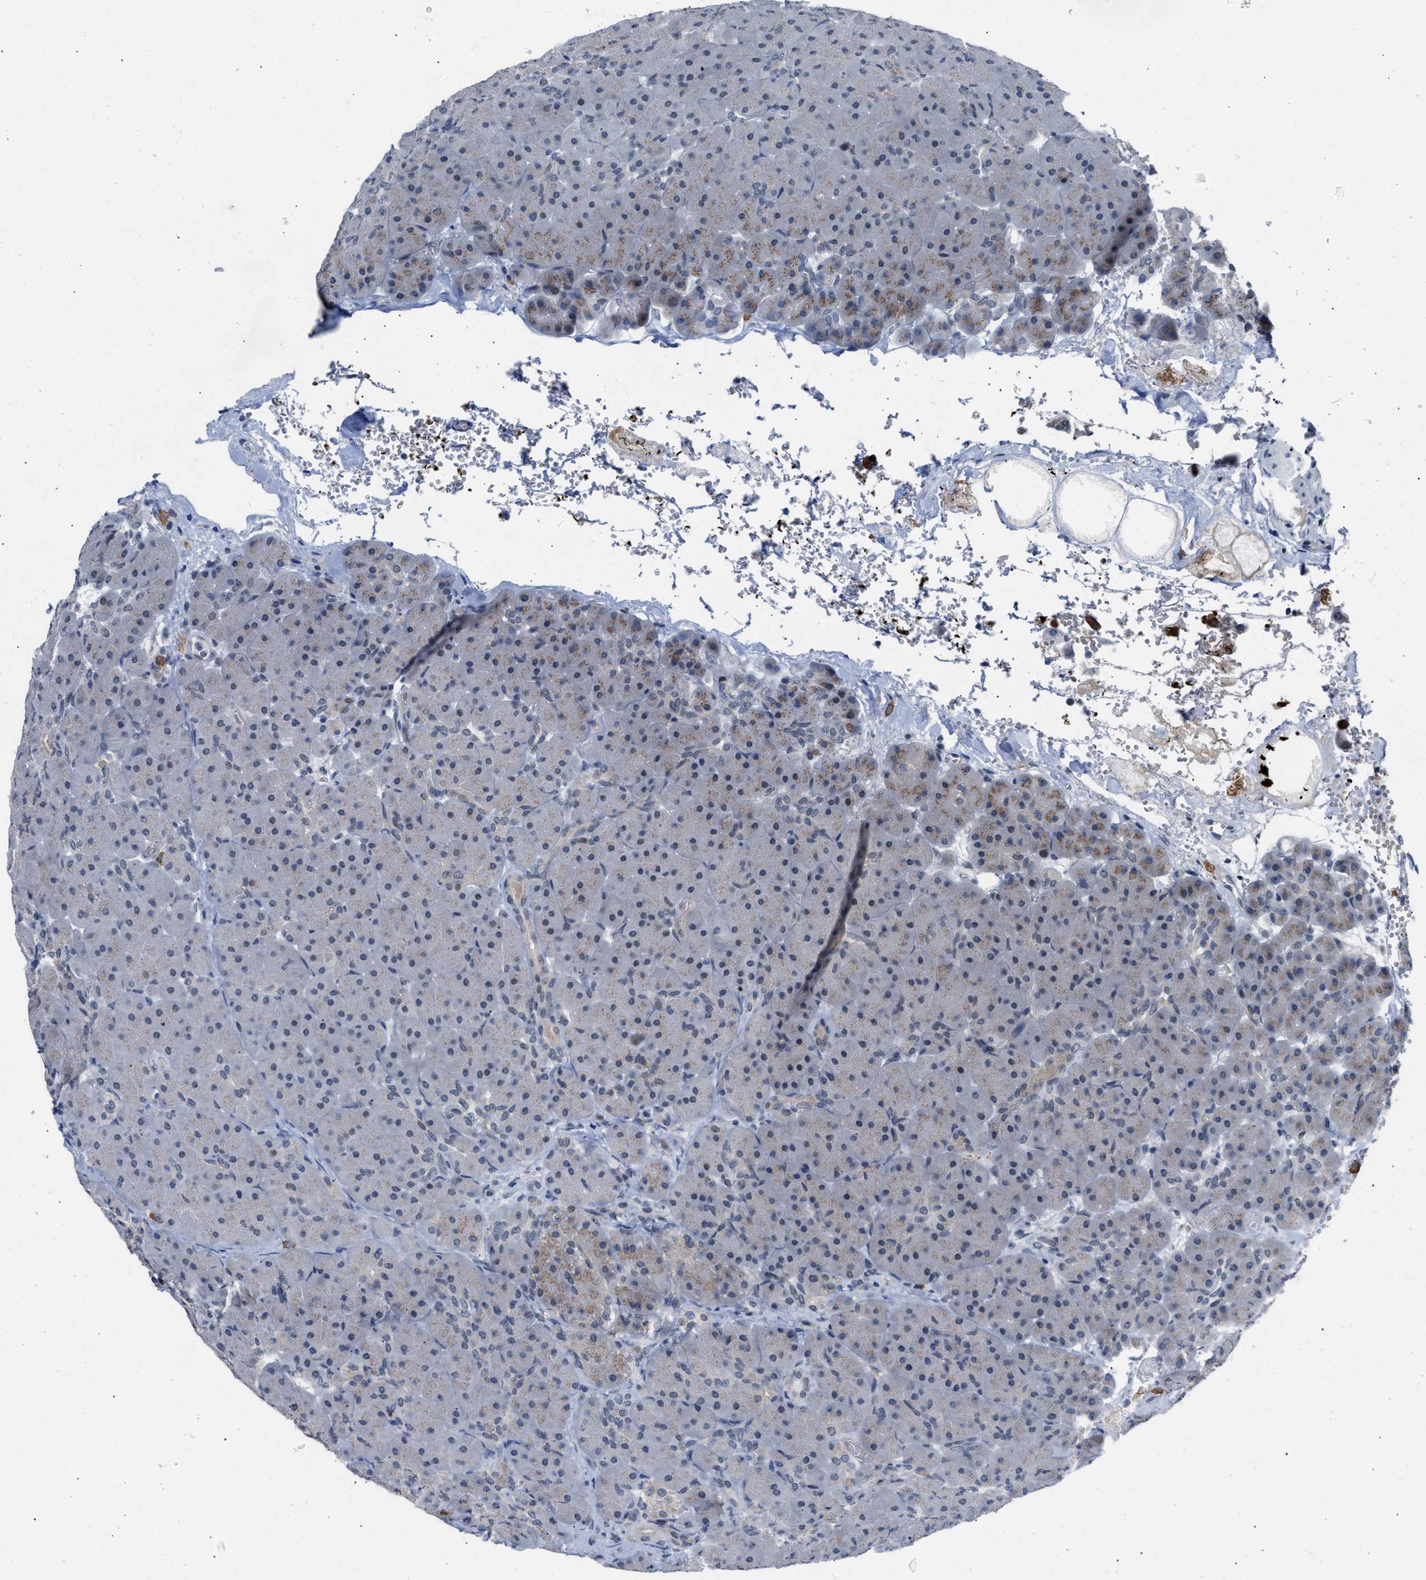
{"staining": {"intensity": "weak", "quantity": "25%-75%", "location": "cytoplasmic/membranous"}, "tissue": "pancreas", "cell_type": "Exocrine glandular cells", "image_type": "normal", "snomed": [{"axis": "morphology", "description": "Normal tissue, NOS"}, {"axis": "topography", "description": "Pancreas"}], "caption": "Immunohistochemical staining of unremarkable pancreas exhibits 25%-75% levels of weak cytoplasmic/membranous protein staining in about 25%-75% of exocrine glandular cells. The staining is performed using DAB (3,3'-diaminobenzidine) brown chromogen to label protein expression. The nuclei are counter-stained blue using hematoxylin.", "gene": "TXNRD3", "patient": {"sex": "male", "age": 66}}